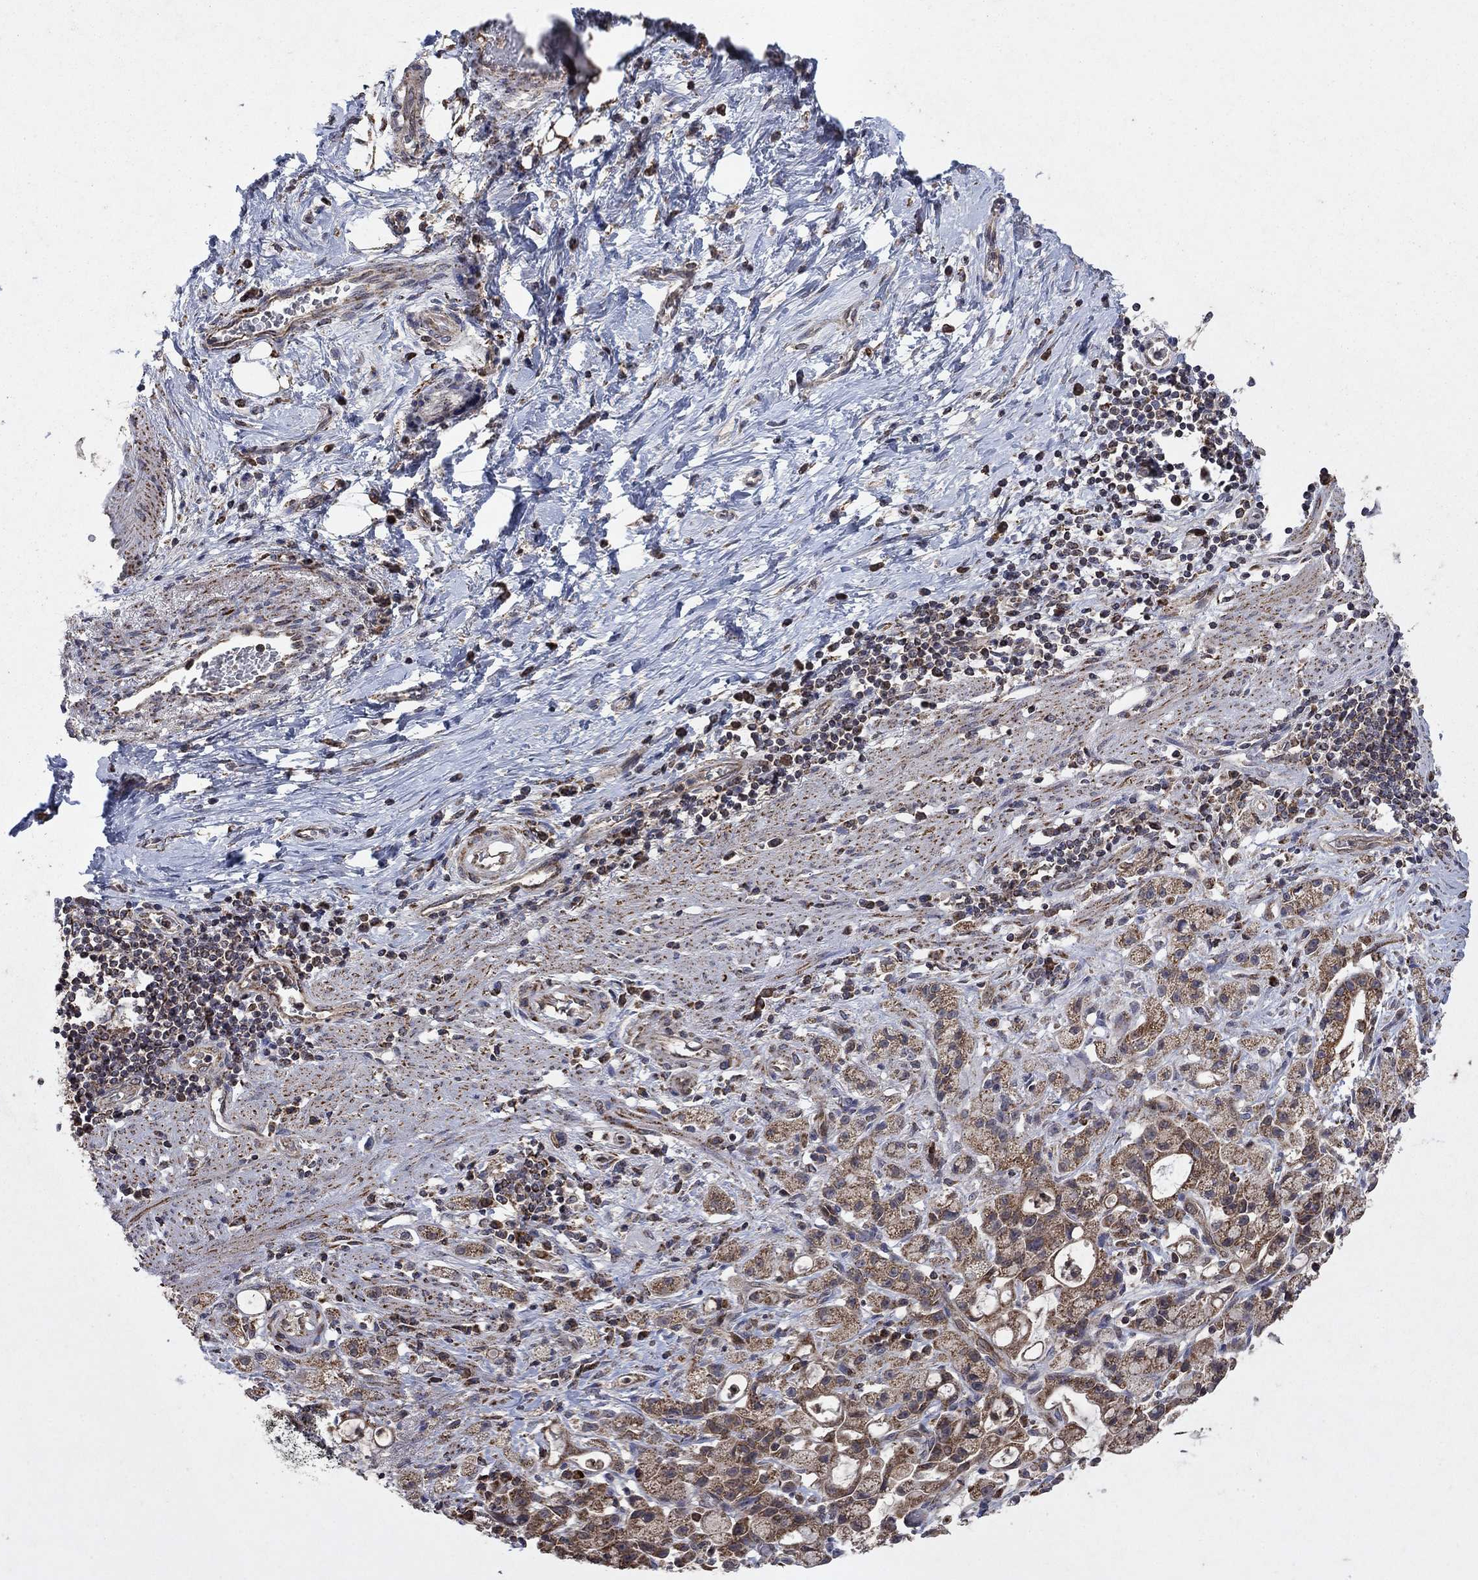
{"staining": {"intensity": "moderate", "quantity": ">75%", "location": "cytoplasmic/membranous"}, "tissue": "stomach cancer", "cell_type": "Tumor cells", "image_type": "cancer", "snomed": [{"axis": "morphology", "description": "Adenocarcinoma, NOS"}, {"axis": "topography", "description": "Stomach"}], "caption": "A brown stain shows moderate cytoplasmic/membranous positivity of a protein in human stomach adenocarcinoma tumor cells.", "gene": "DPH1", "patient": {"sex": "male", "age": 58}}